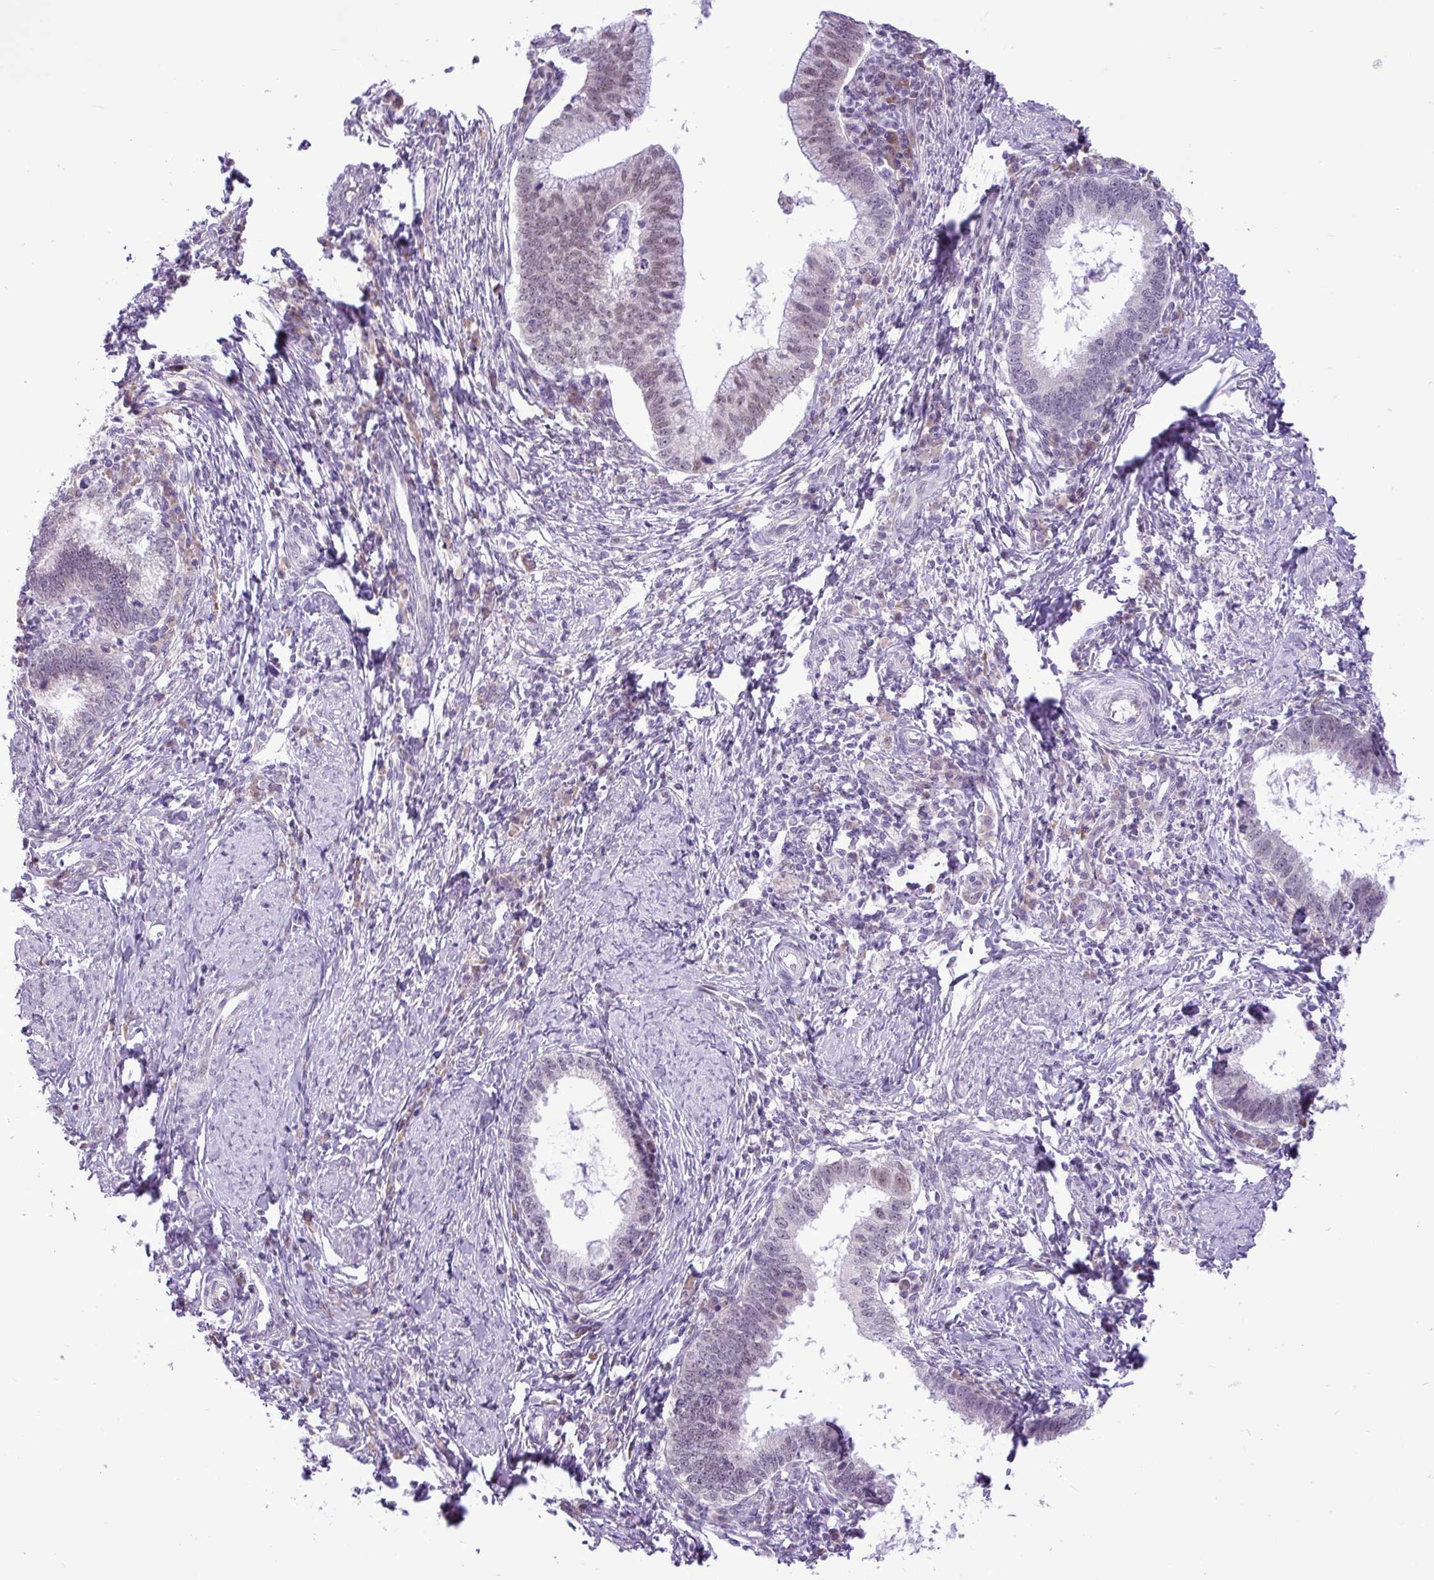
{"staining": {"intensity": "weak", "quantity": "<25%", "location": "nuclear"}, "tissue": "cervical cancer", "cell_type": "Tumor cells", "image_type": "cancer", "snomed": [{"axis": "morphology", "description": "Adenocarcinoma, NOS"}, {"axis": "topography", "description": "Cervix"}], "caption": "DAB (3,3'-diaminobenzidine) immunohistochemical staining of human adenocarcinoma (cervical) reveals no significant expression in tumor cells.", "gene": "ELOA2", "patient": {"sex": "female", "age": 36}}